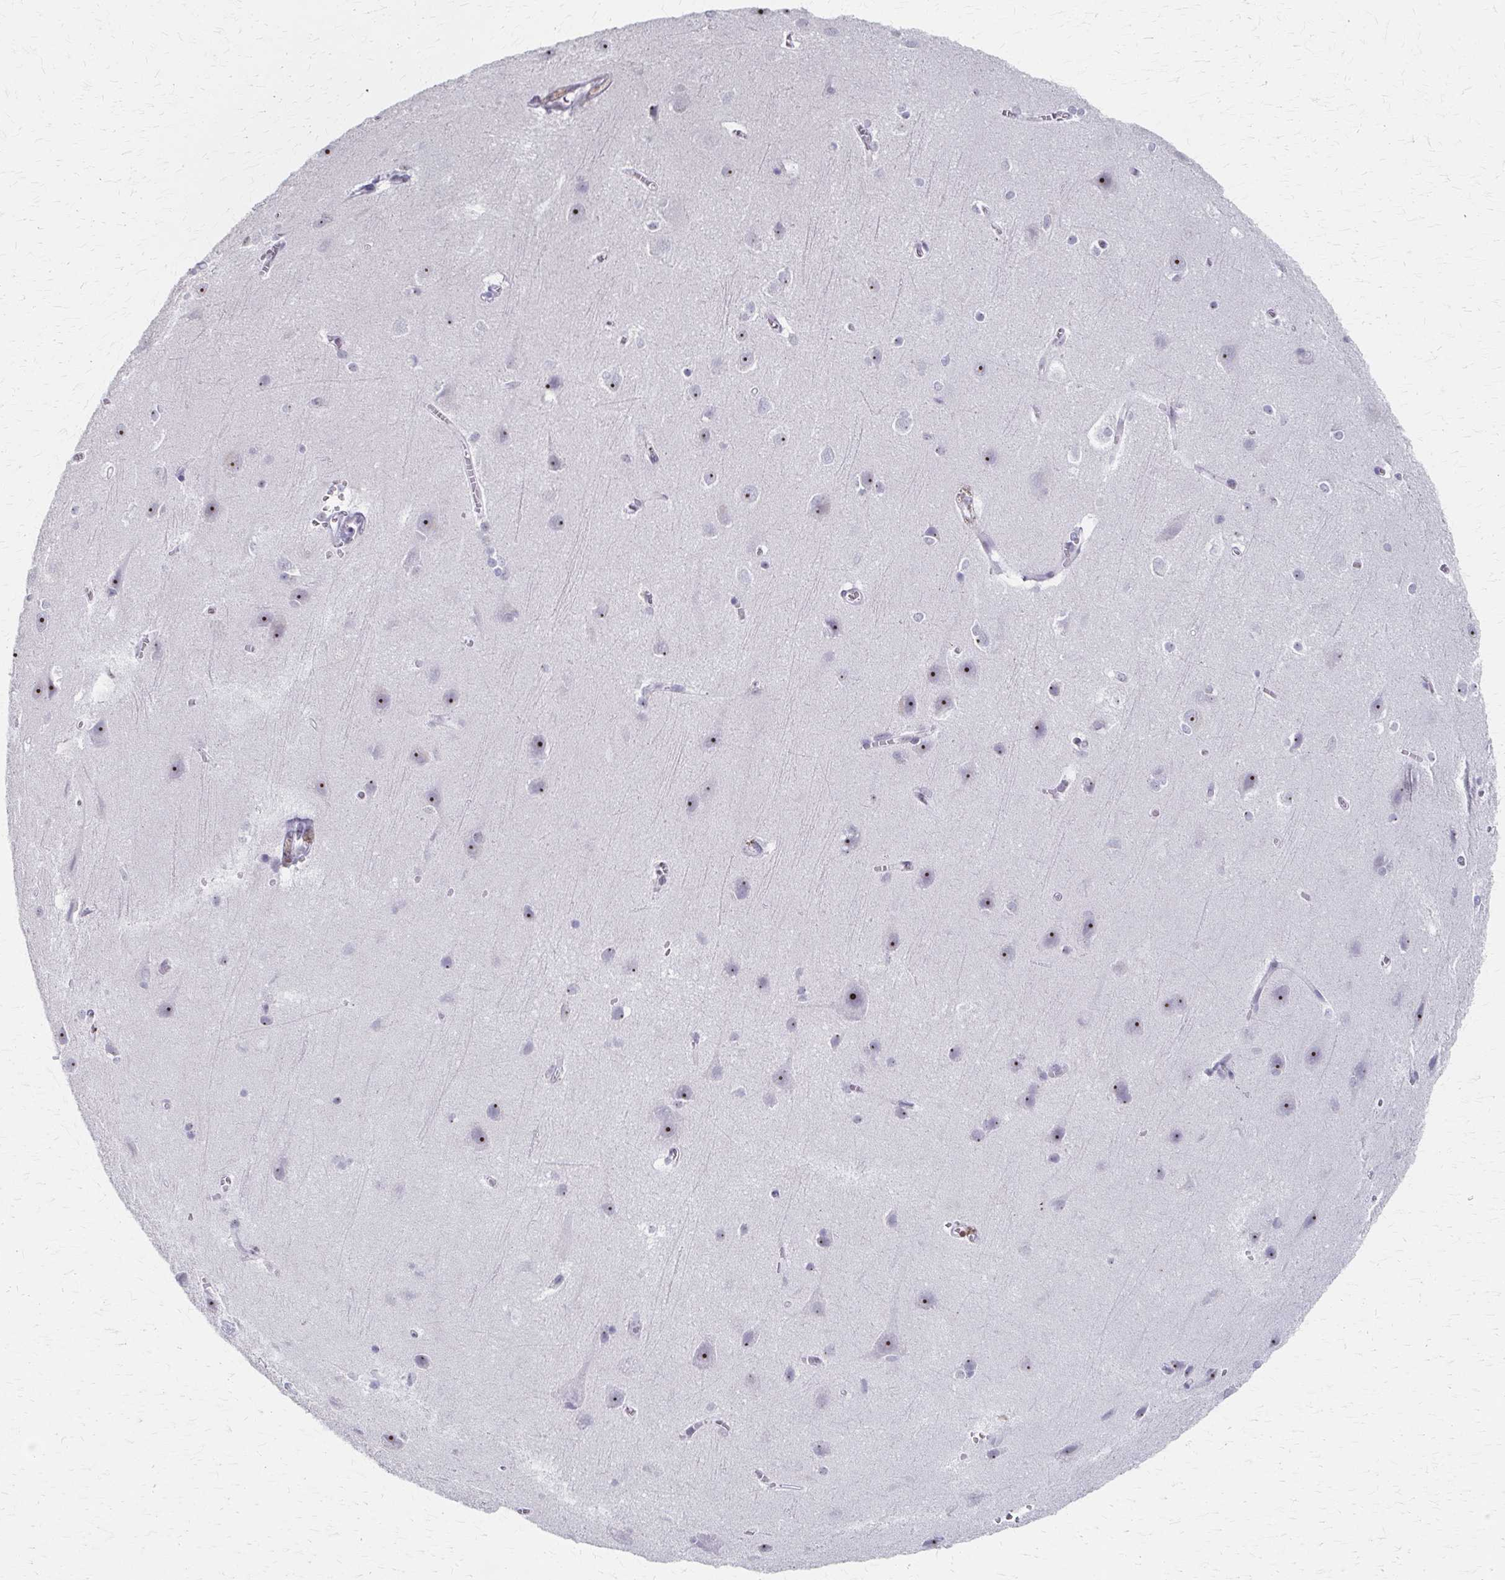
{"staining": {"intensity": "negative", "quantity": "none", "location": "none"}, "tissue": "cerebral cortex", "cell_type": "Endothelial cells", "image_type": "normal", "snomed": [{"axis": "morphology", "description": "Normal tissue, NOS"}, {"axis": "topography", "description": "Cerebral cortex"}], "caption": "Photomicrograph shows no protein expression in endothelial cells of benign cerebral cortex.", "gene": "PES1", "patient": {"sex": "male", "age": 37}}